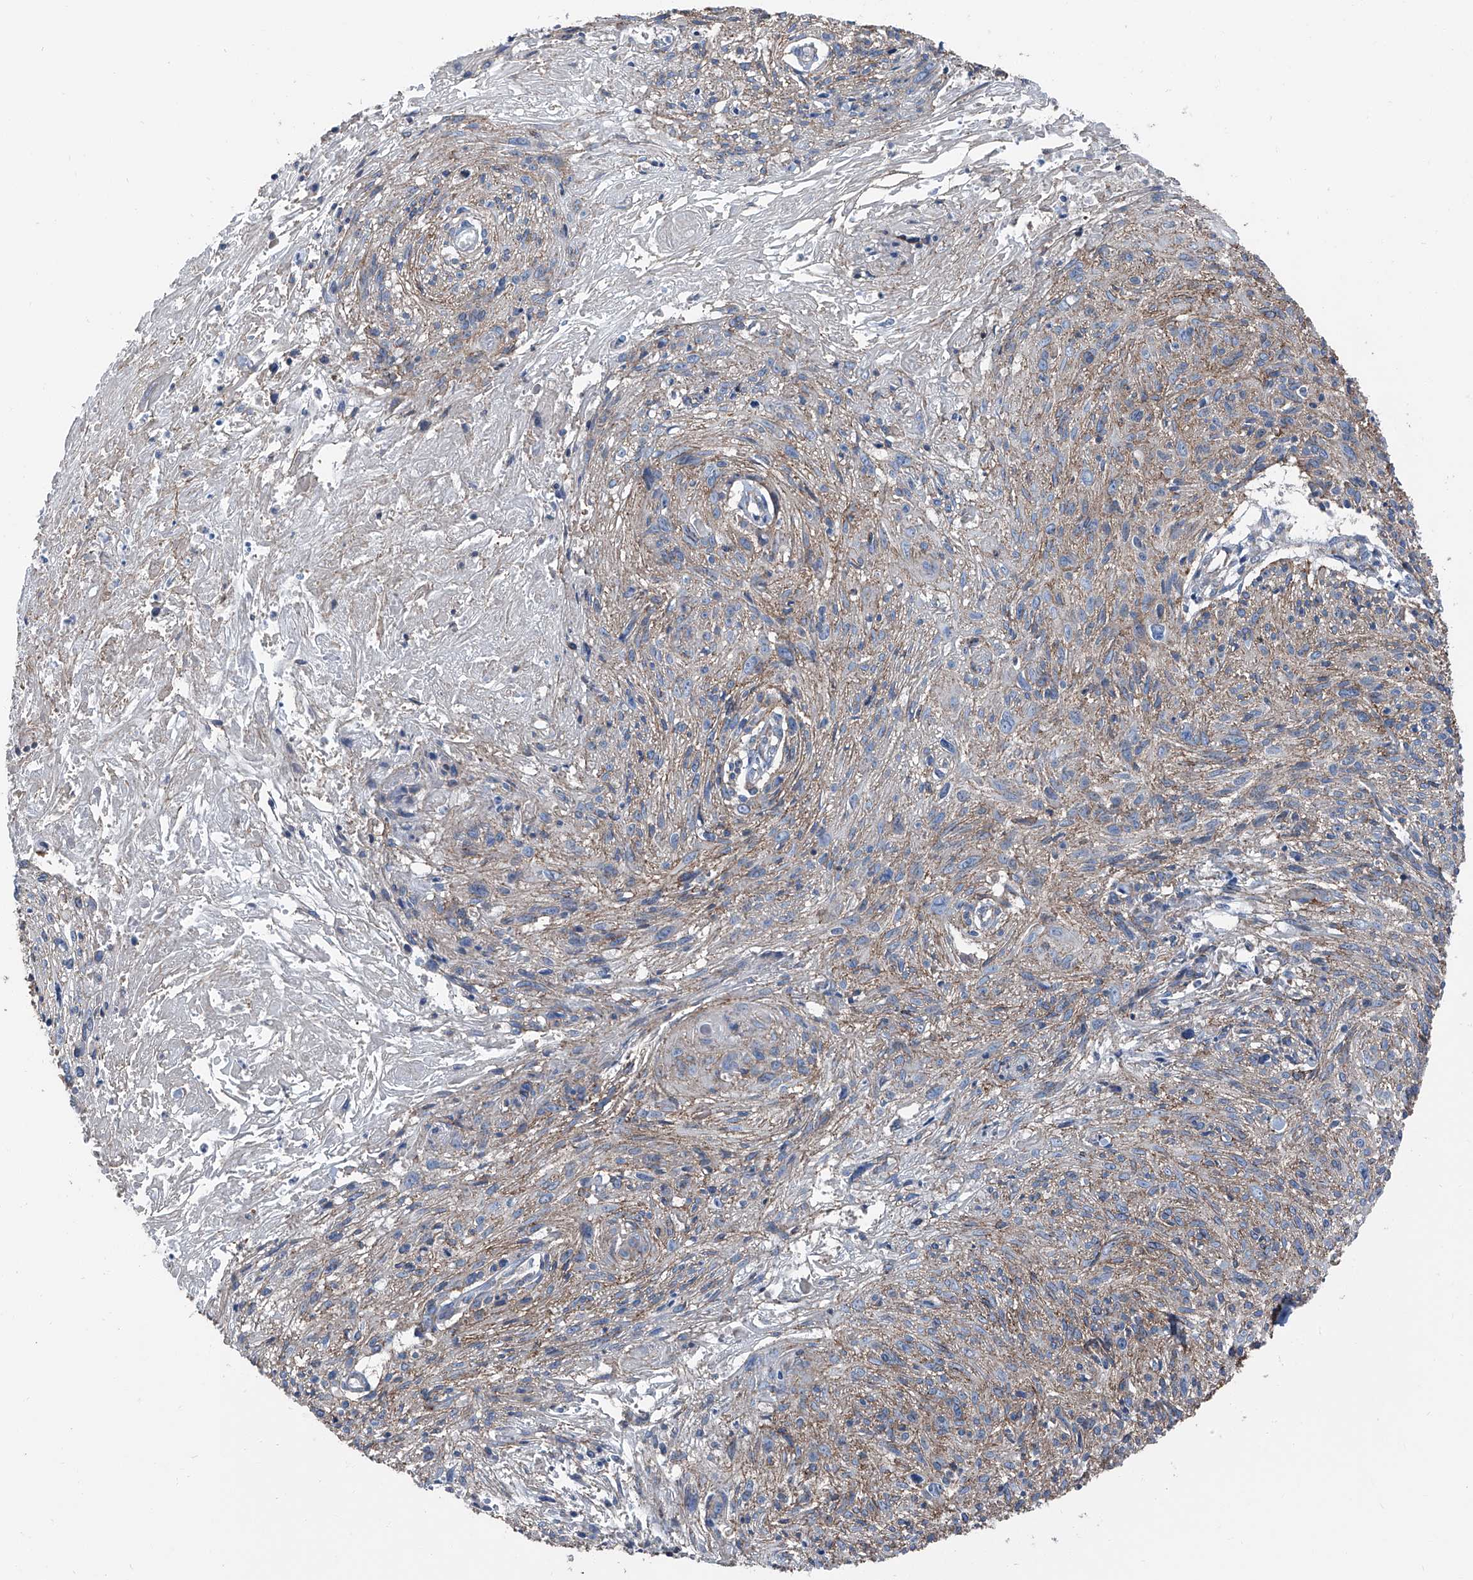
{"staining": {"intensity": "weak", "quantity": ">75%", "location": "cytoplasmic/membranous"}, "tissue": "cervical cancer", "cell_type": "Tumor cells", "image_type": "cancer", "snomed": [{"axis": "morphology", "description": "Squamous cell carcinoma, NOS"}, {"axis": "topography", "description": "Cervix"}], "caption": "Immunohistochemical staining of squamous cell carcinoma (cervical) shows low levels of weak cytoplasmic/membranous protein expression in about >75% of tumor cells.", "gene": "GPR142", "patient": {"sex": "female", "age": 51}}